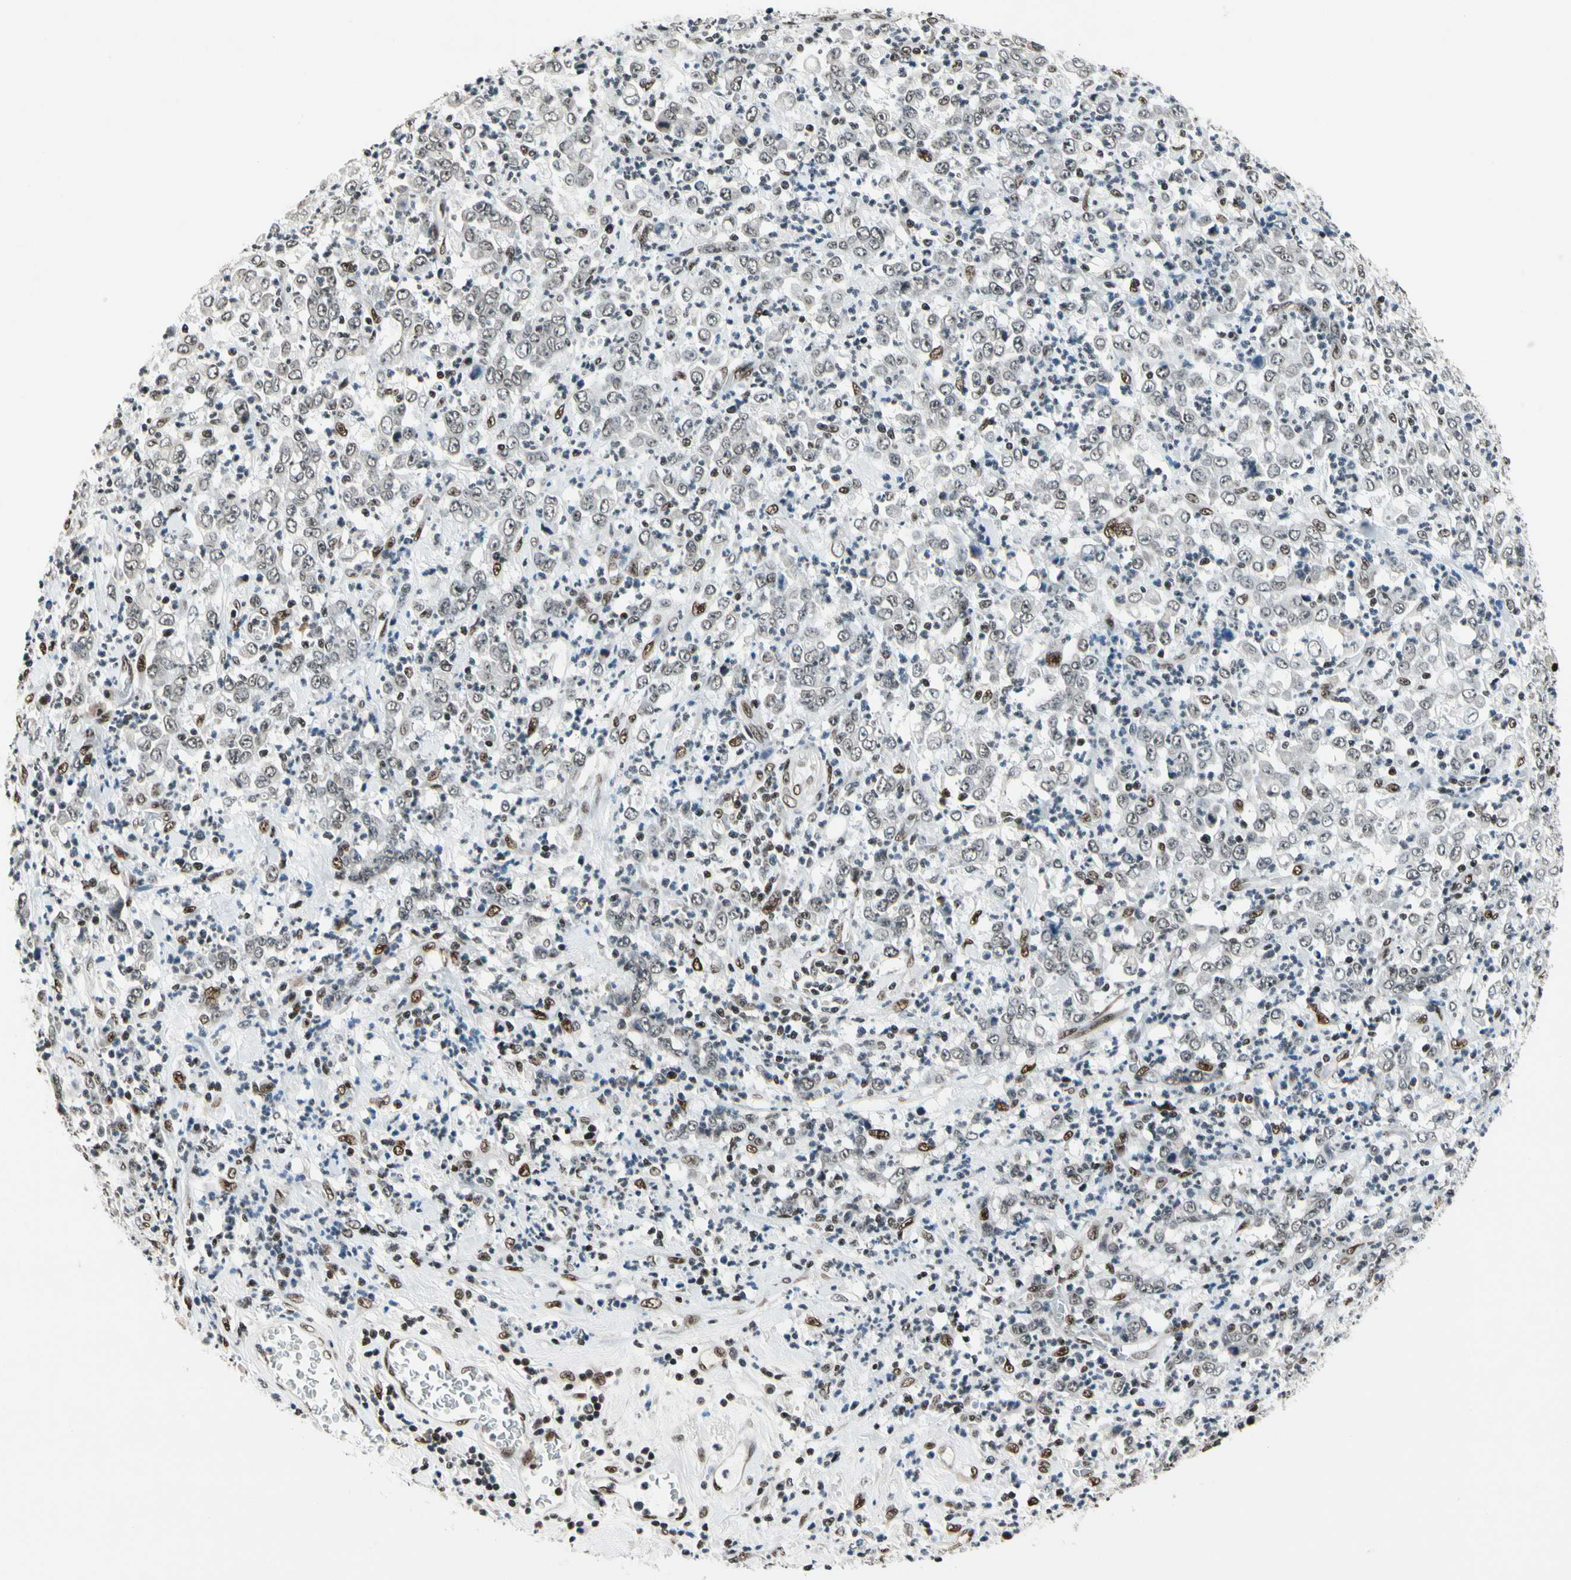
{"staining": {"intensity": "weak", "quantity": ">75%", "location": "nuclear"}, "tissue": "stomach cancer", "cell_type": "Tumor cells", "image_type": "cancer", "snomed": [{"axis": "morphology", "description": "Adenocarcinoma, NOS"}, {"axis": "topography", "description": "Stomach, lower"}], "caption": "Human stomach cancer (adenocarcinoma) stained with a protein marker exhibits weak staining in tumor cells.", "gene": "RECQL", "patient": {"sex": "female", "age": 71}}